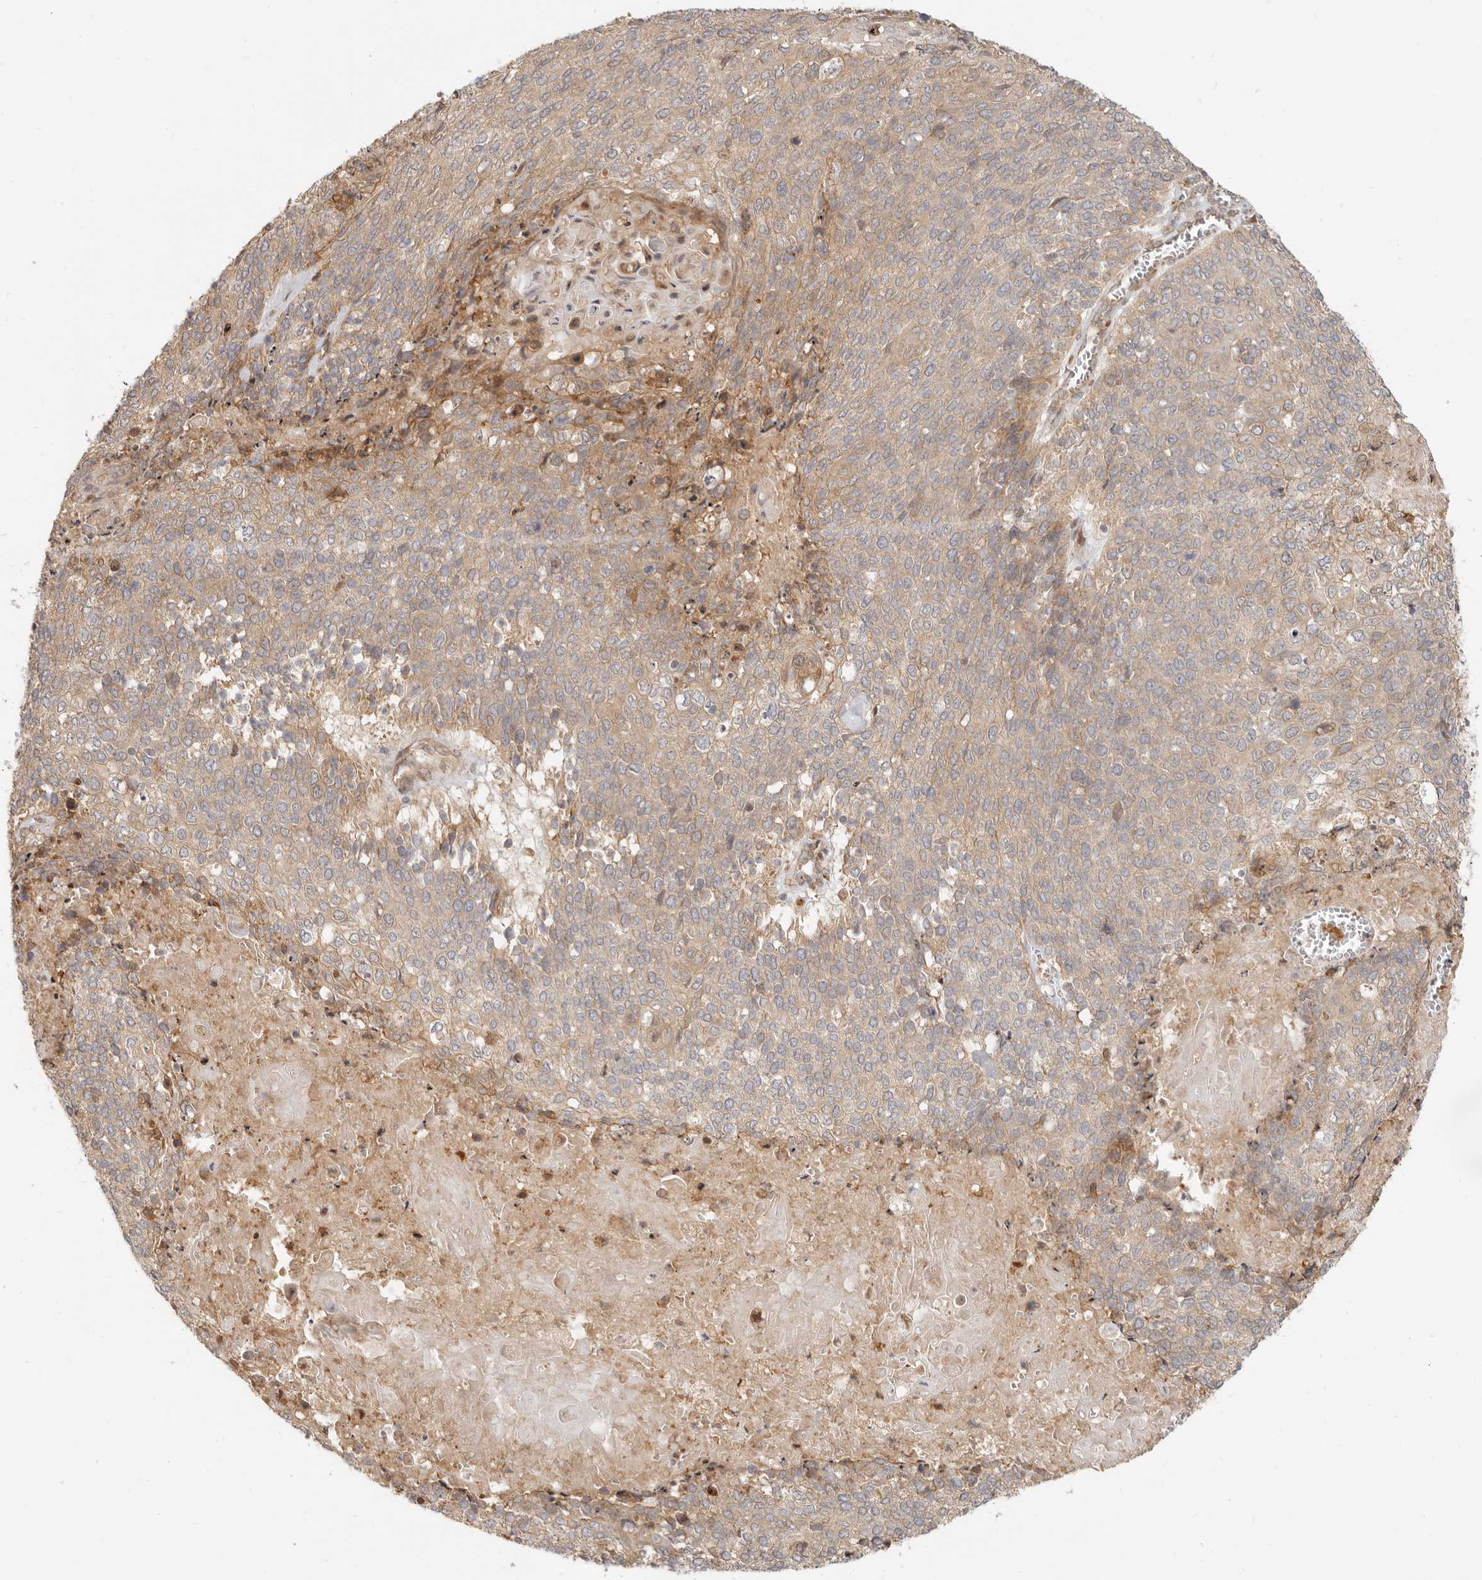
{"staining": {"intensity": "weak", "quantity": ">75%", "location": "cytoplasmic/membranous"}, "tissue": "cervical cancer", "cell_type": "Tumor cells", "image_type": "cancer", "snomed": [{"axis": "morphology", "description": "Squamous cell carcinoma, NOS"}, {"axis": "topography", "description": "Cervix"}], "caption": "Immunohistochemistry (IHC) (DAB) staining of squamous cell carcinoma (cervical) shows weak cytoplasmic/membranous protein staining in about >75% of tumor cells.", "gene": "TUFT1", "patient": {"sex": "female", "age": 39}}